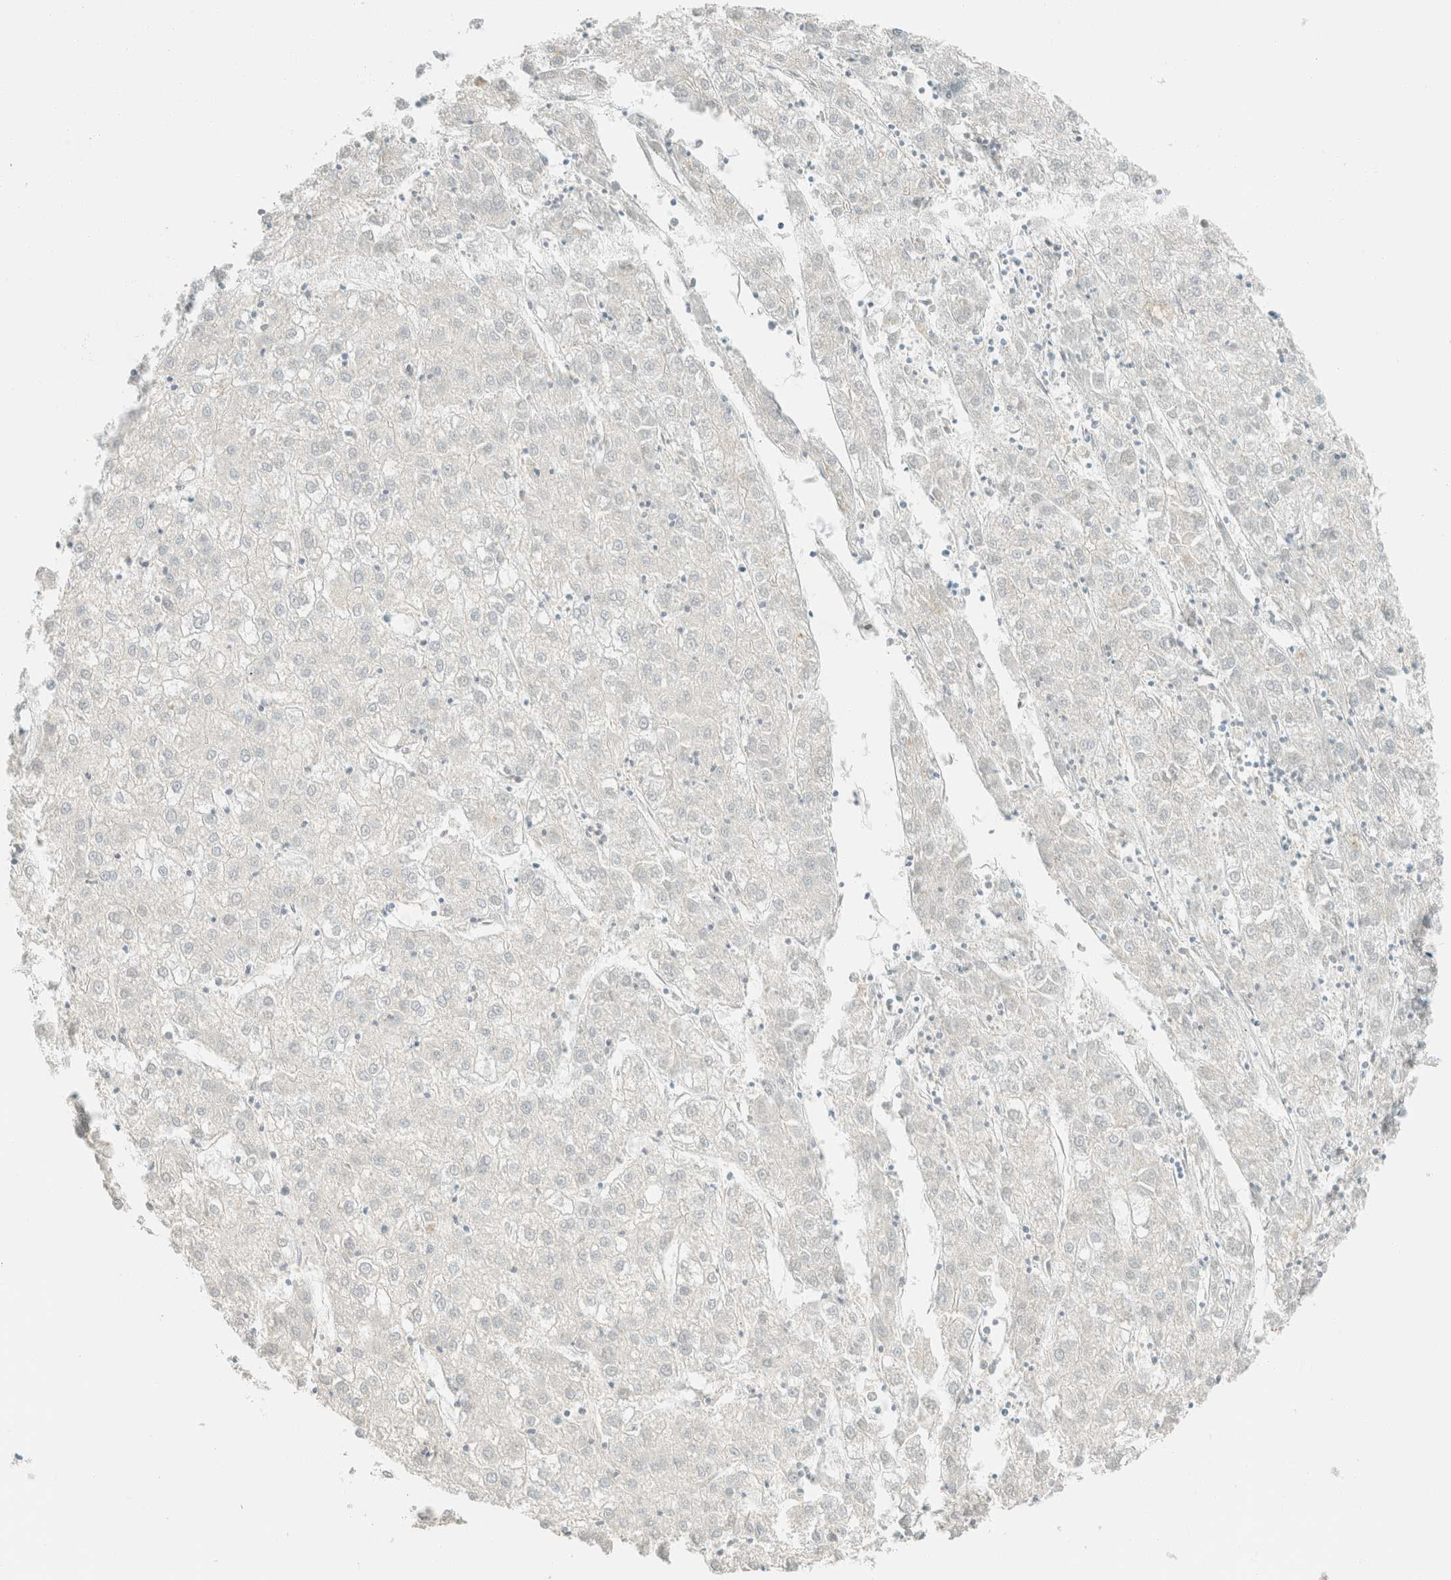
{"staining": {"intensity": "negative", "quantity": "none", "location": "none"}, "tissue": "liver cancer", "cell_type": "Tumor cells", "image_type": "cancer", "snomed": [{"axis": "morphology", "description": "Carcinoma, Hepatocellular, NOS"}, {"axis": "topography", "description": "Liver"}], "caption": "A high-resolution micrograph shows immunohistochemistry staining of liver cancer (hepatocellular carcinoma), which reveals no significant positivity in tumor cells.", "gene": "GPA33", "patient": {"sex": "male", "age": 72}}